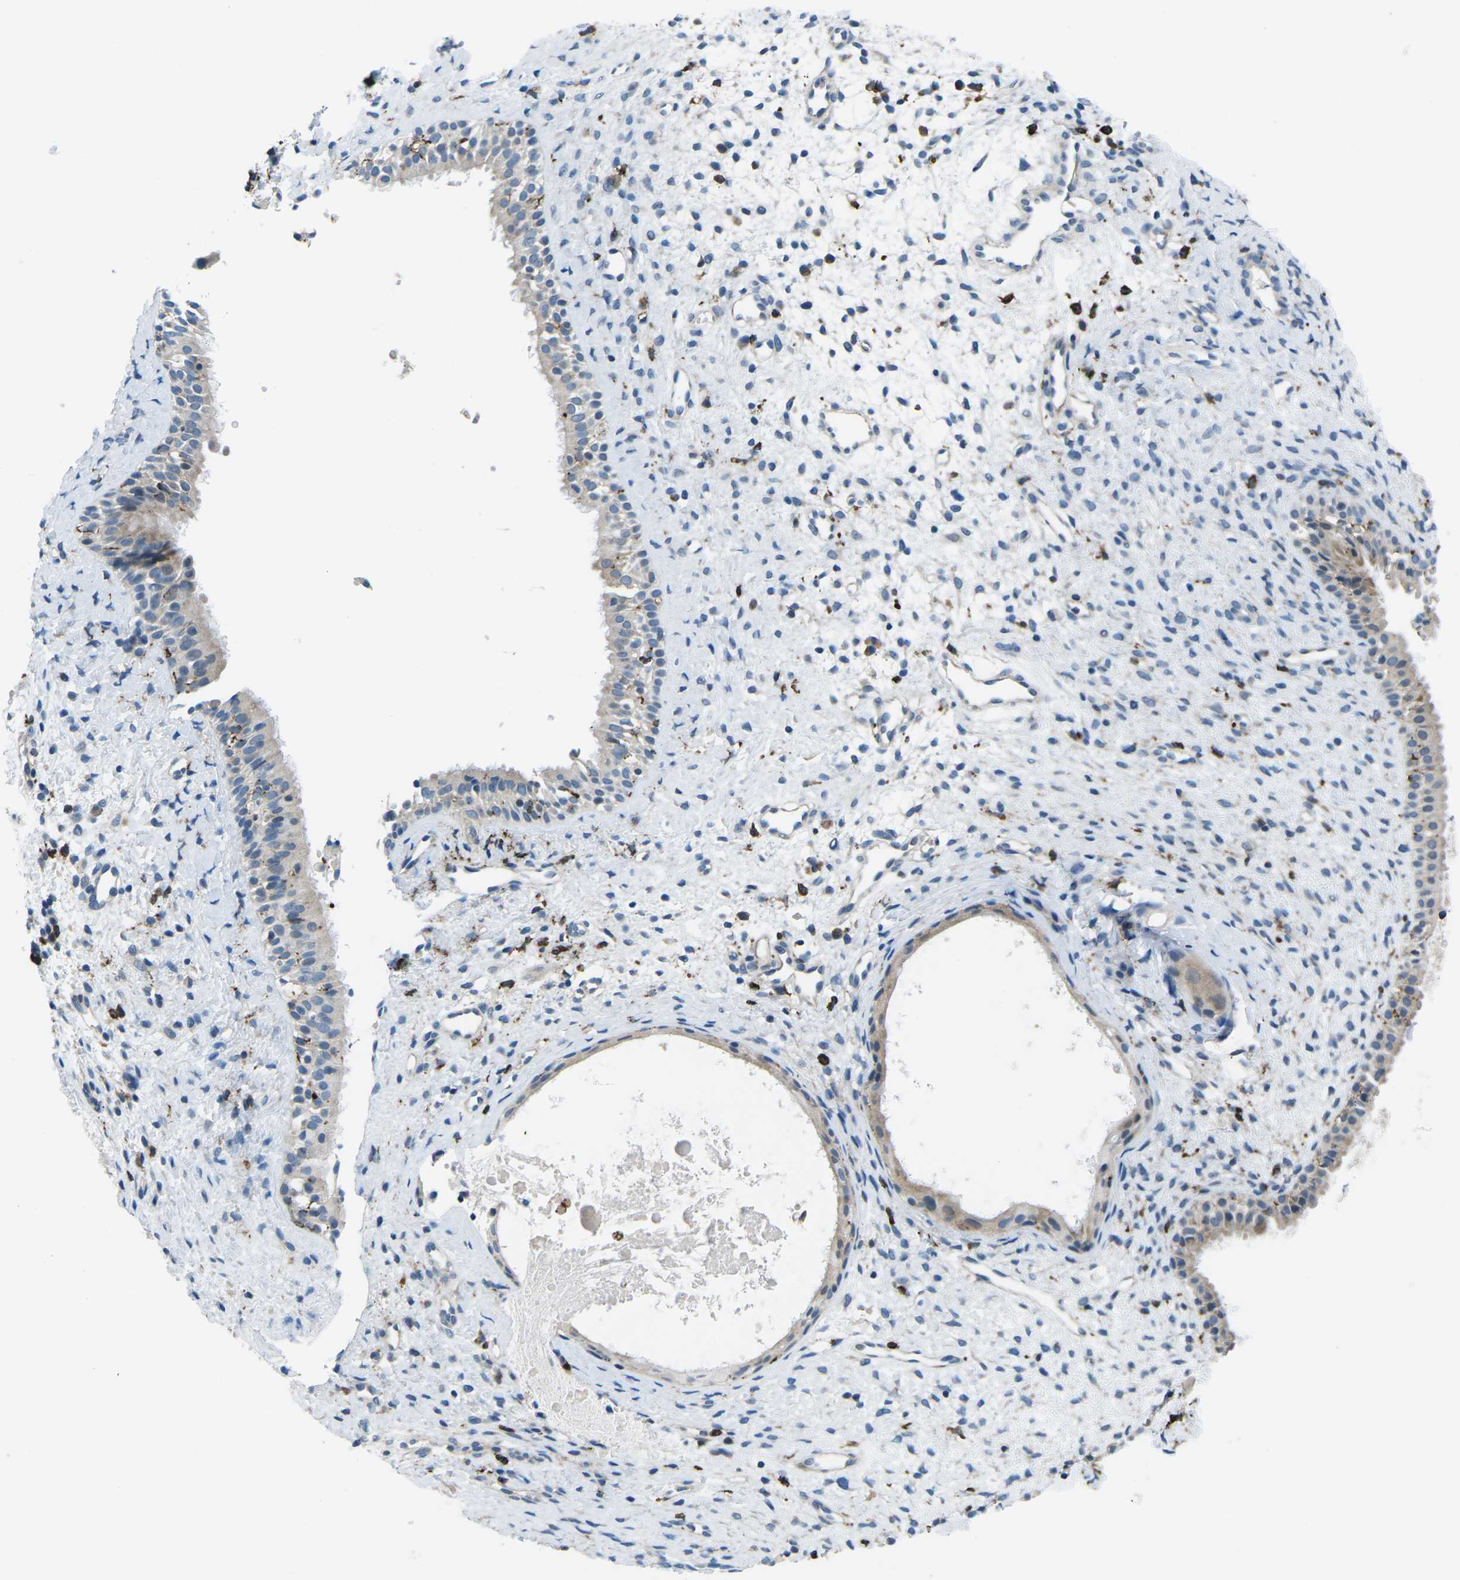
{"staining": {"intensity": "moderate", "quantity": ">75%", "location": "cytoplasmic/membranous"}, "tissue": "nasopharynx", "cell_type": "Respiratory epithelial cells", "image_type": "normal", "snomed": [{"axis": "morphology", "description": "Normal tissue, NOS"}, {"axis": "topography", "description": "Nasopharynx"}], "caption": "Nasopharynx stained with IHC exhibits moderate cytoplasmic/membranous expression in about >75% of respiratory epithelial cells.", "gene": "PTPN1", "patient": {"sex": "male", "age": 22}}